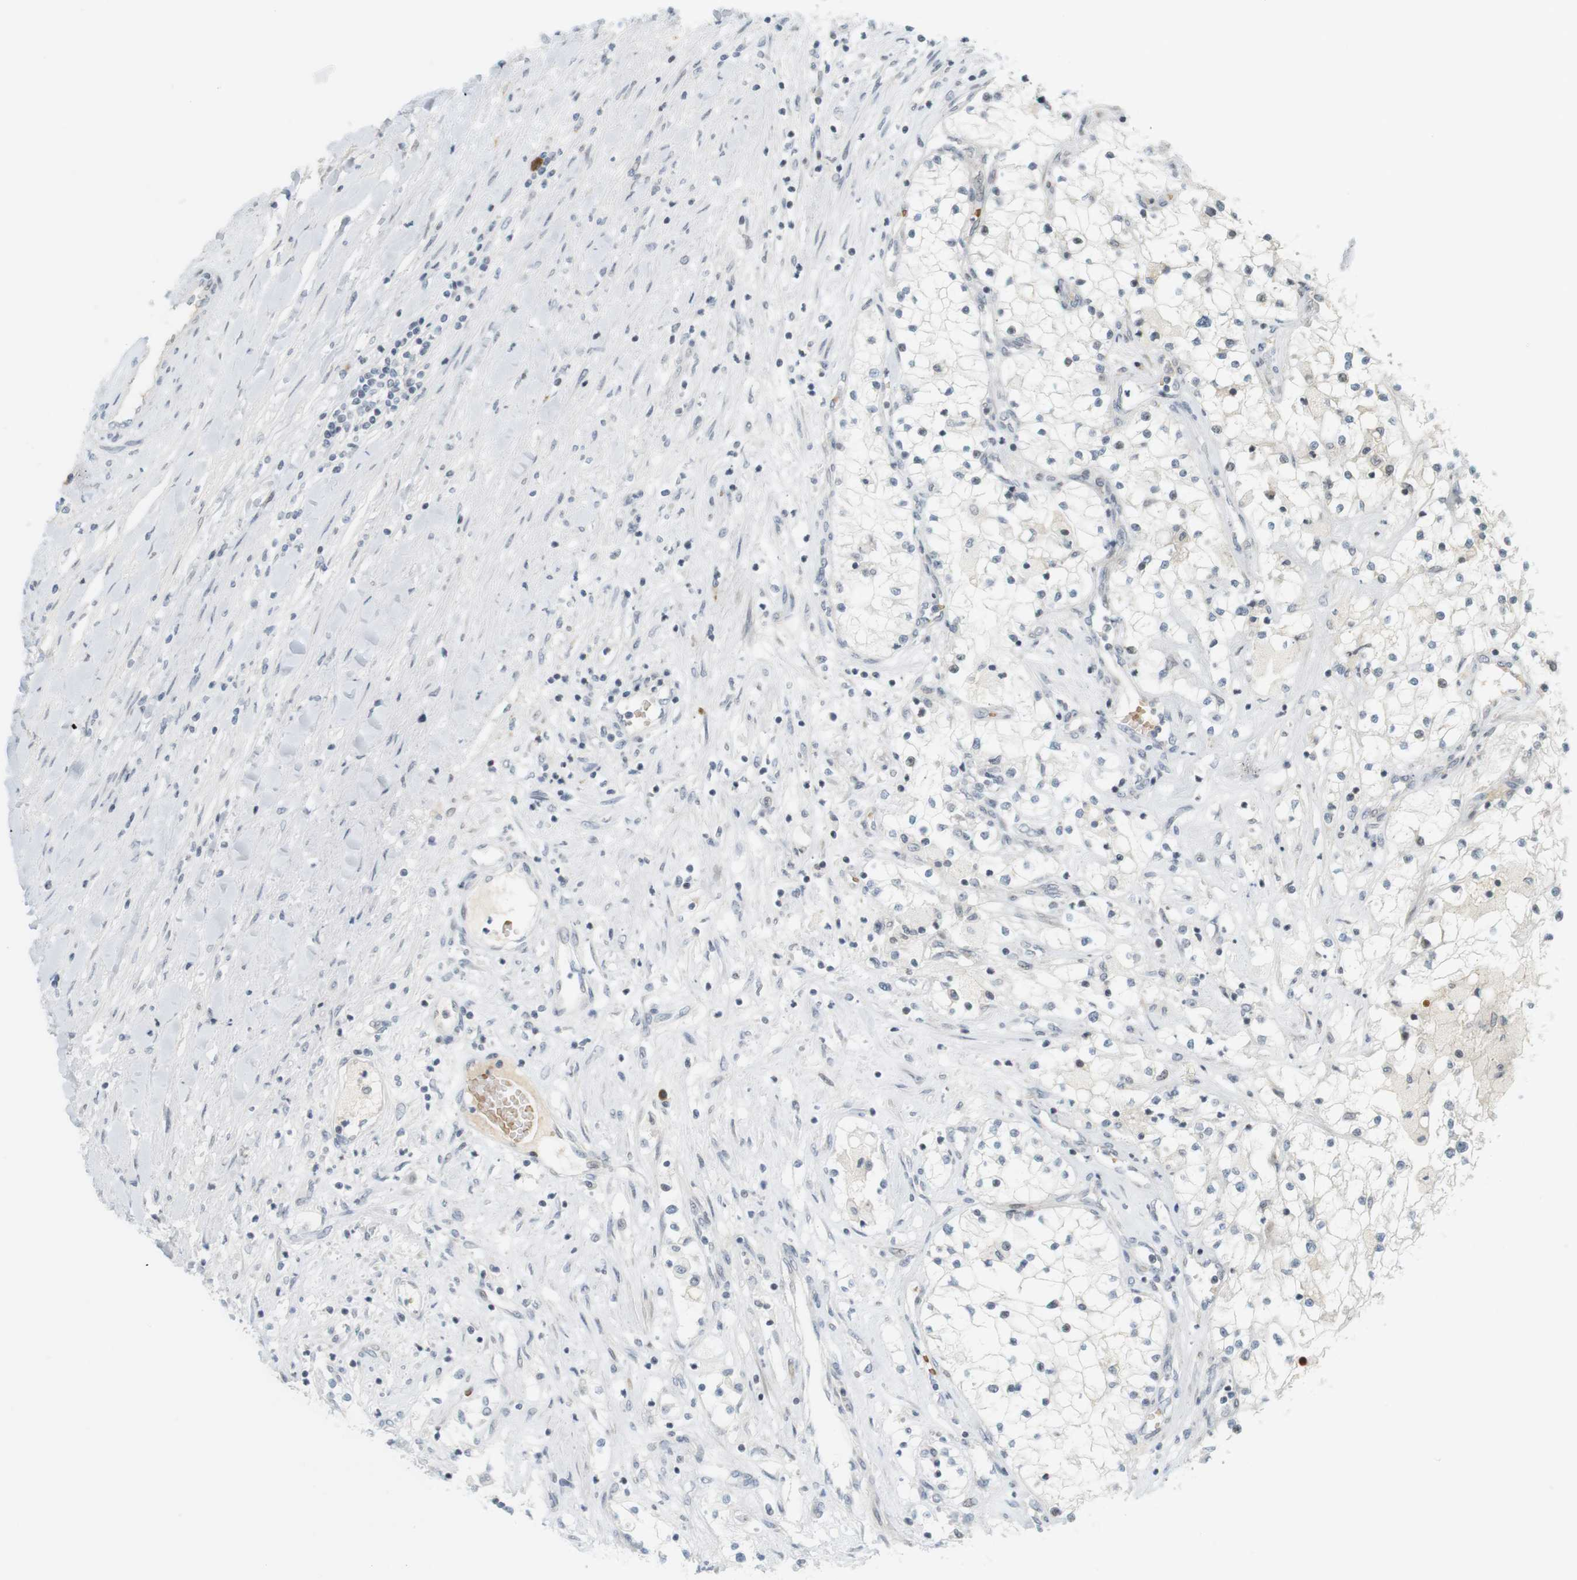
{"staining": {"intensity": "negative", "quantity": "none", "location": "none"}, "tissue": "renal cancer", "cell_type": "Tumor cells", "image_type": "cancer", "snomed": [{"axis": "morphology", "description": "Adenocarcinoma, NOS"}, {"axis": "topography", "description": "Kidney"}], "caption": "High magnification brightfield microscopy of renal cancer stained with DAB (3,3'-diaminobenzidine) (brown) and counterstained with hematoxylin (blue): tumor cells show no significant expression. (DAB immunohistochemistry (IHC) with hematoxylin counter stain).", "gene": "DMC1", "patient": {"sex": "male", "age": 68}}